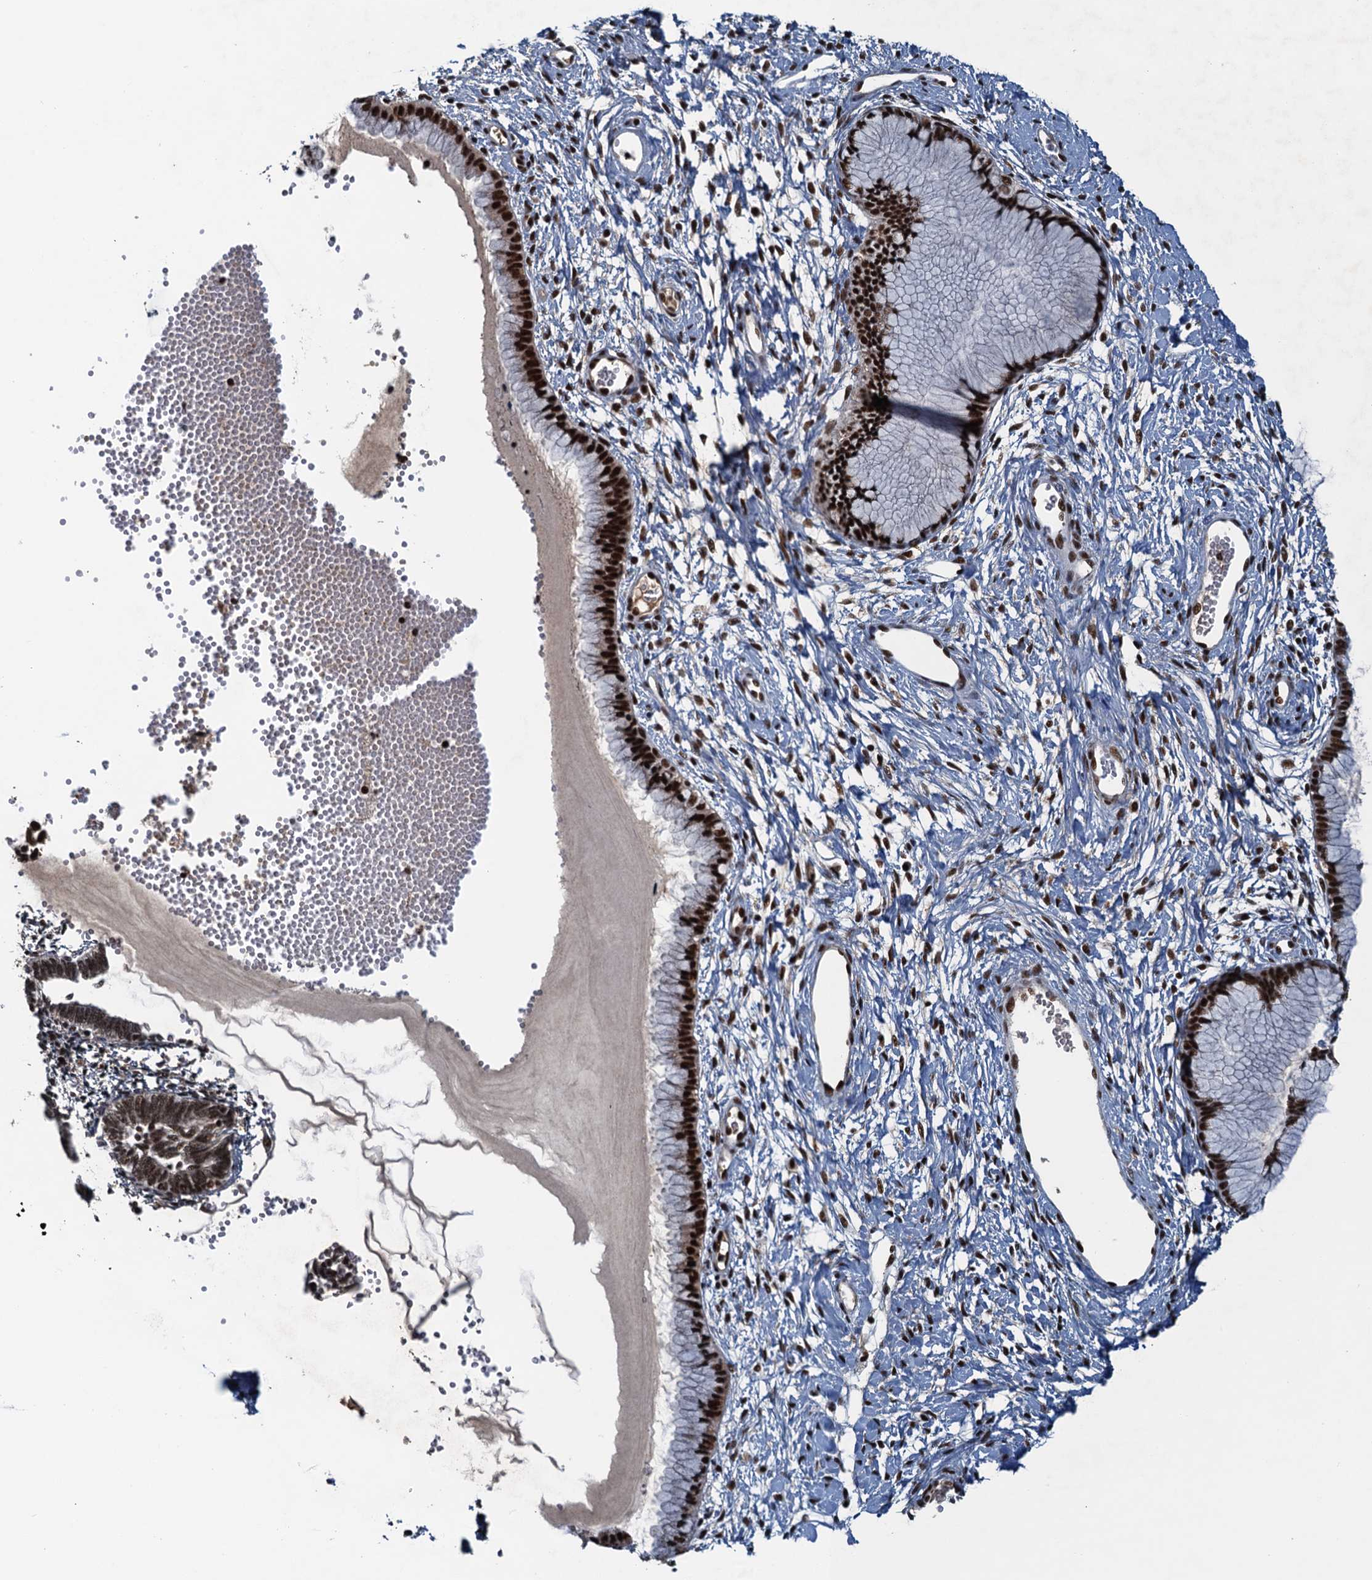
{"staining": {"intensity": "strong", "quantity": ">75%", "location": "nuclear"}, "tissue": "cervix", "cell_type": "Glandular cells", "image_type": "normal", "snomed": [{"axis": "morphology", "description": "Normal tissue, NOS"}, {"axis": "topography", "description": "Cervix"}], "caption": "High-power microscopy captured an IHC photomicrograph of benign cervix, revealing strong nuclear staining in about >75% of glandular cells. The staining was performed using DAB, with brown indicating positive protein expression. Nuclei are stained blue with hematoxylin.", "gene": "ZC3H18", "patient": {"sex": "female", "age": 42}}